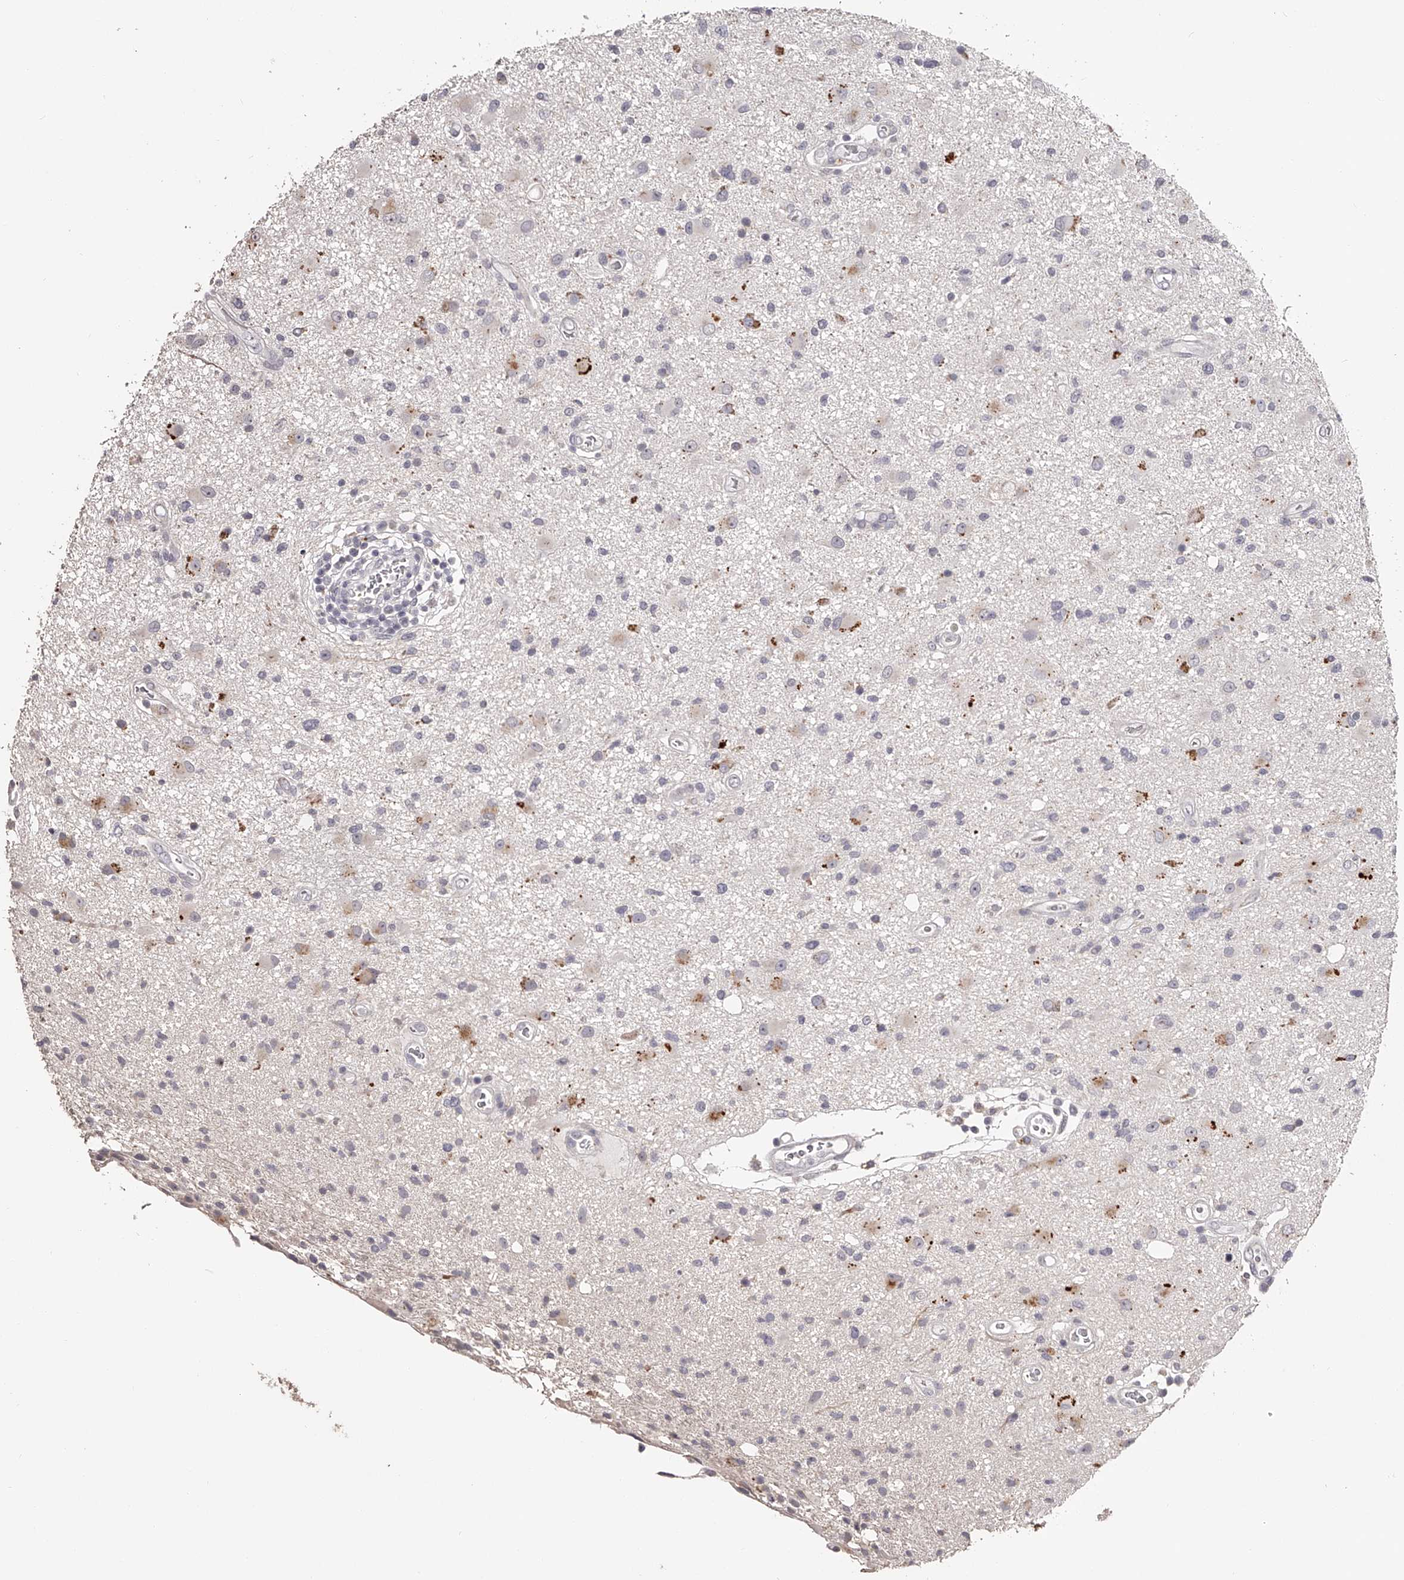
{"staining": {"intensity": "negative", "quantity": "none", "location": "none"}, "tissue": "glioma", "cell_type": "Tumor cells", "image_type": "cancer", "snomed": [{"axis": "morphology", "description": "Glioma, malignant, High grade"}, {"axis": "topography", "description": "Brain"}], "caption": "An immunohistochemistry (IHC) histopathology image of glioma is shown. There is no staining in tumor cells of glioma.", "gene": "SLC35D3", "patient": {"sex": "male", "age": 33}}